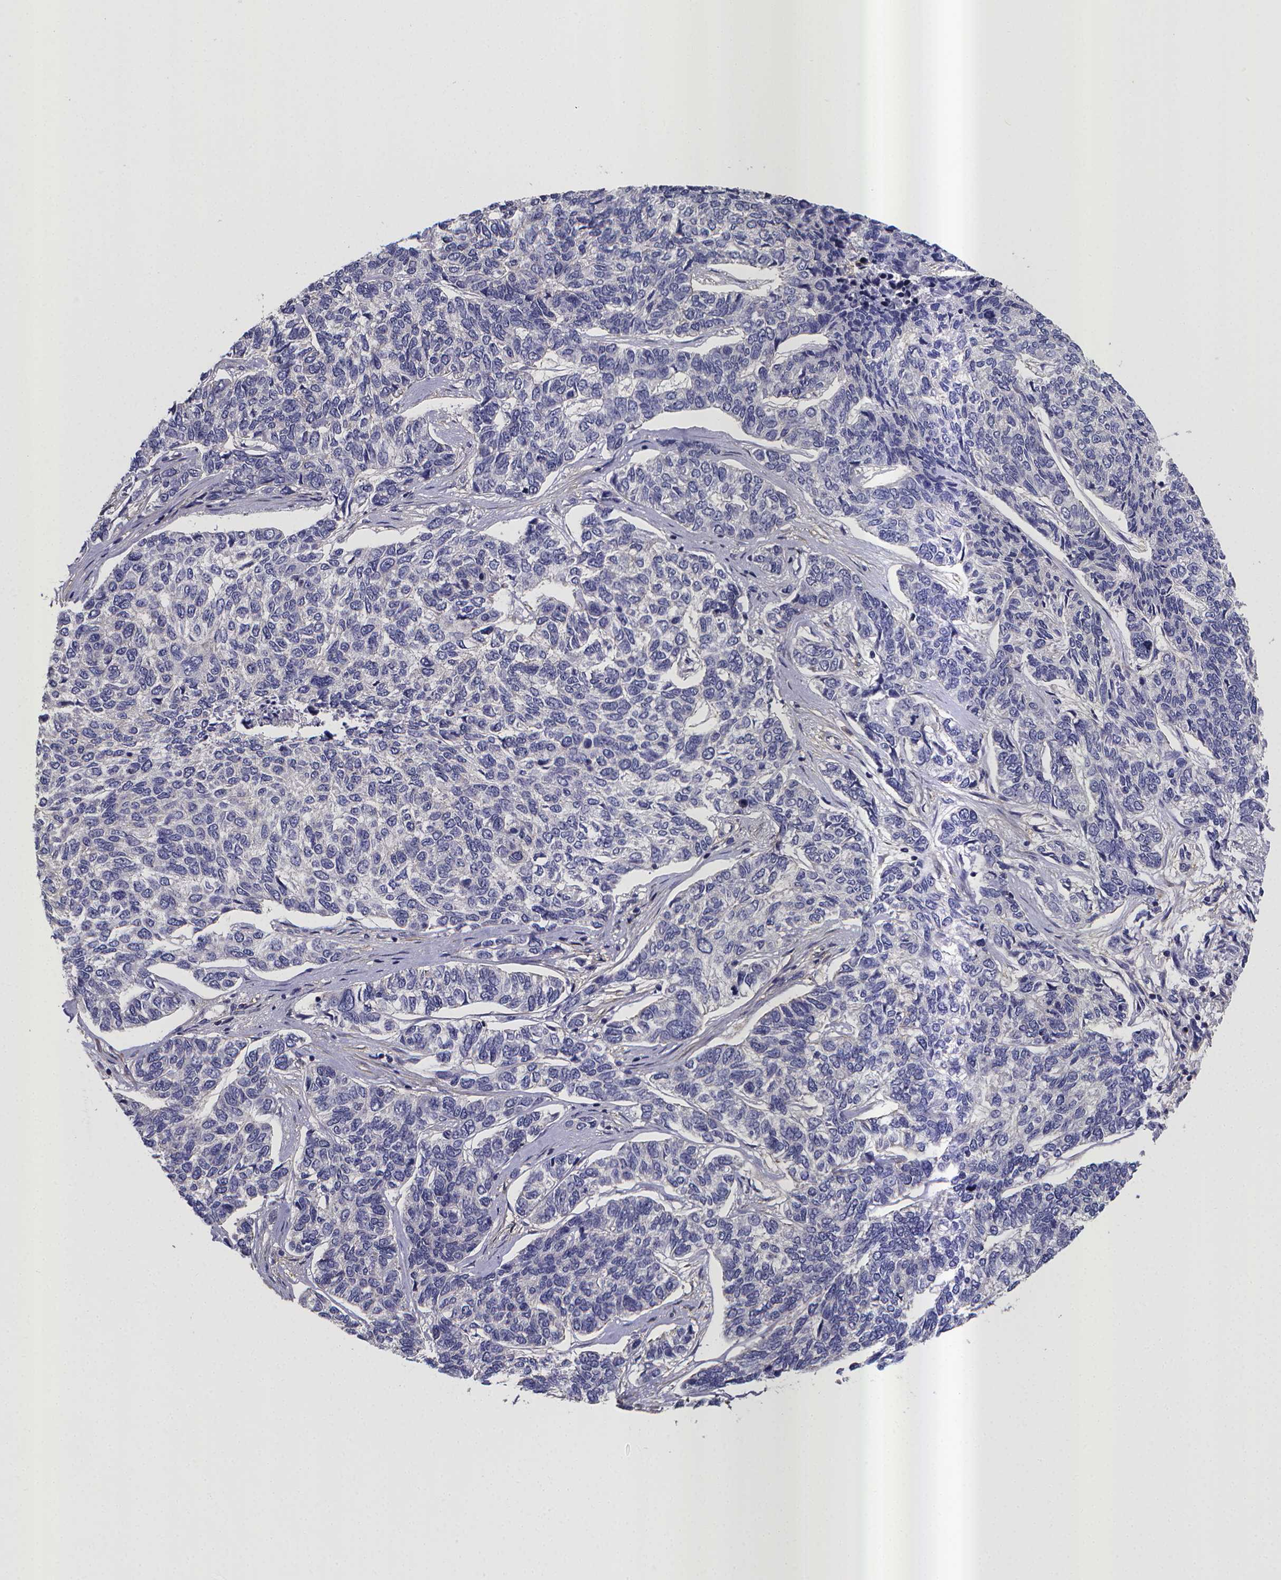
{"staining": {"intensity": "negative", "quantity": "none", "location": "none"}, "tissue": "skin cancer", "cell_type": "Tumor cells", "image_type": "cancer", "snomed": [{"axis": "morphology", "description": "Basal cell carcinoma"}, {"axis": "topography", "description": "Skin"}], "caption": "Histopathology image shows no significant protein positivity in tumor cells of skin basal cell carcinoma.", "gene": "RERG", "patient": {"sex": "female", "age": 65}}